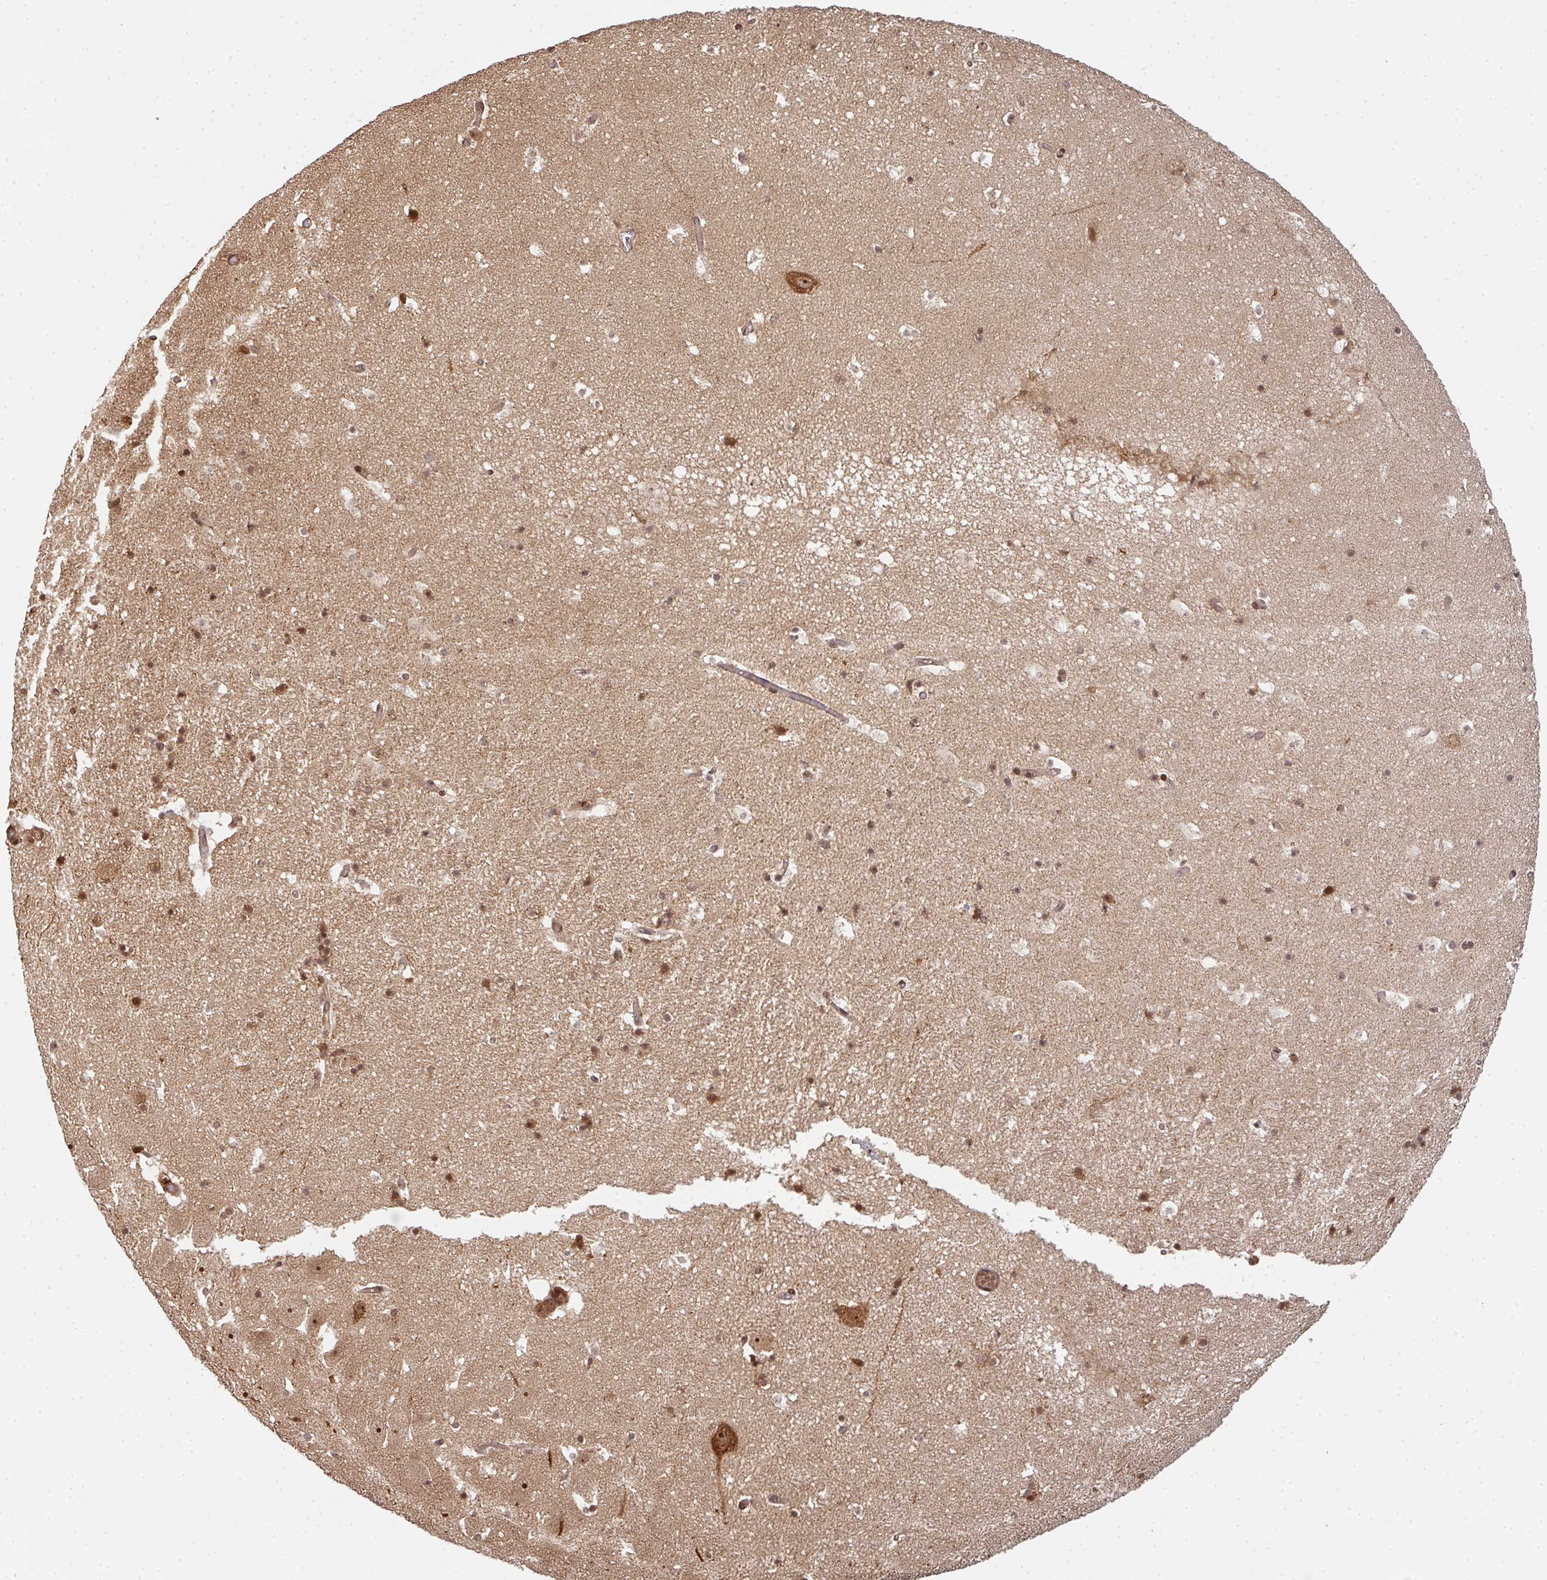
{"staining": {"intensity": "moderate", "quantity": "25%-75%", "location": "cytoplasmic/membranous,nuclear"}, "tissue": "hippocampus", "cell_type": "Glial cells", "image_type": "normal", "snomed": [{"axis": "morphology", "description": "Normal tissue, NOS"}, {"axis": "topography", "description": "Hippocampus"}], "caption": "DAB immunohistochemical staining of benign human hippocampus reveals moderate cytoplasmic/membranous,nuclear protein expression in about 25%-75% of glial cells.", "gene": "SIMC1", "patient": {"sex": "female", "age": 42}}